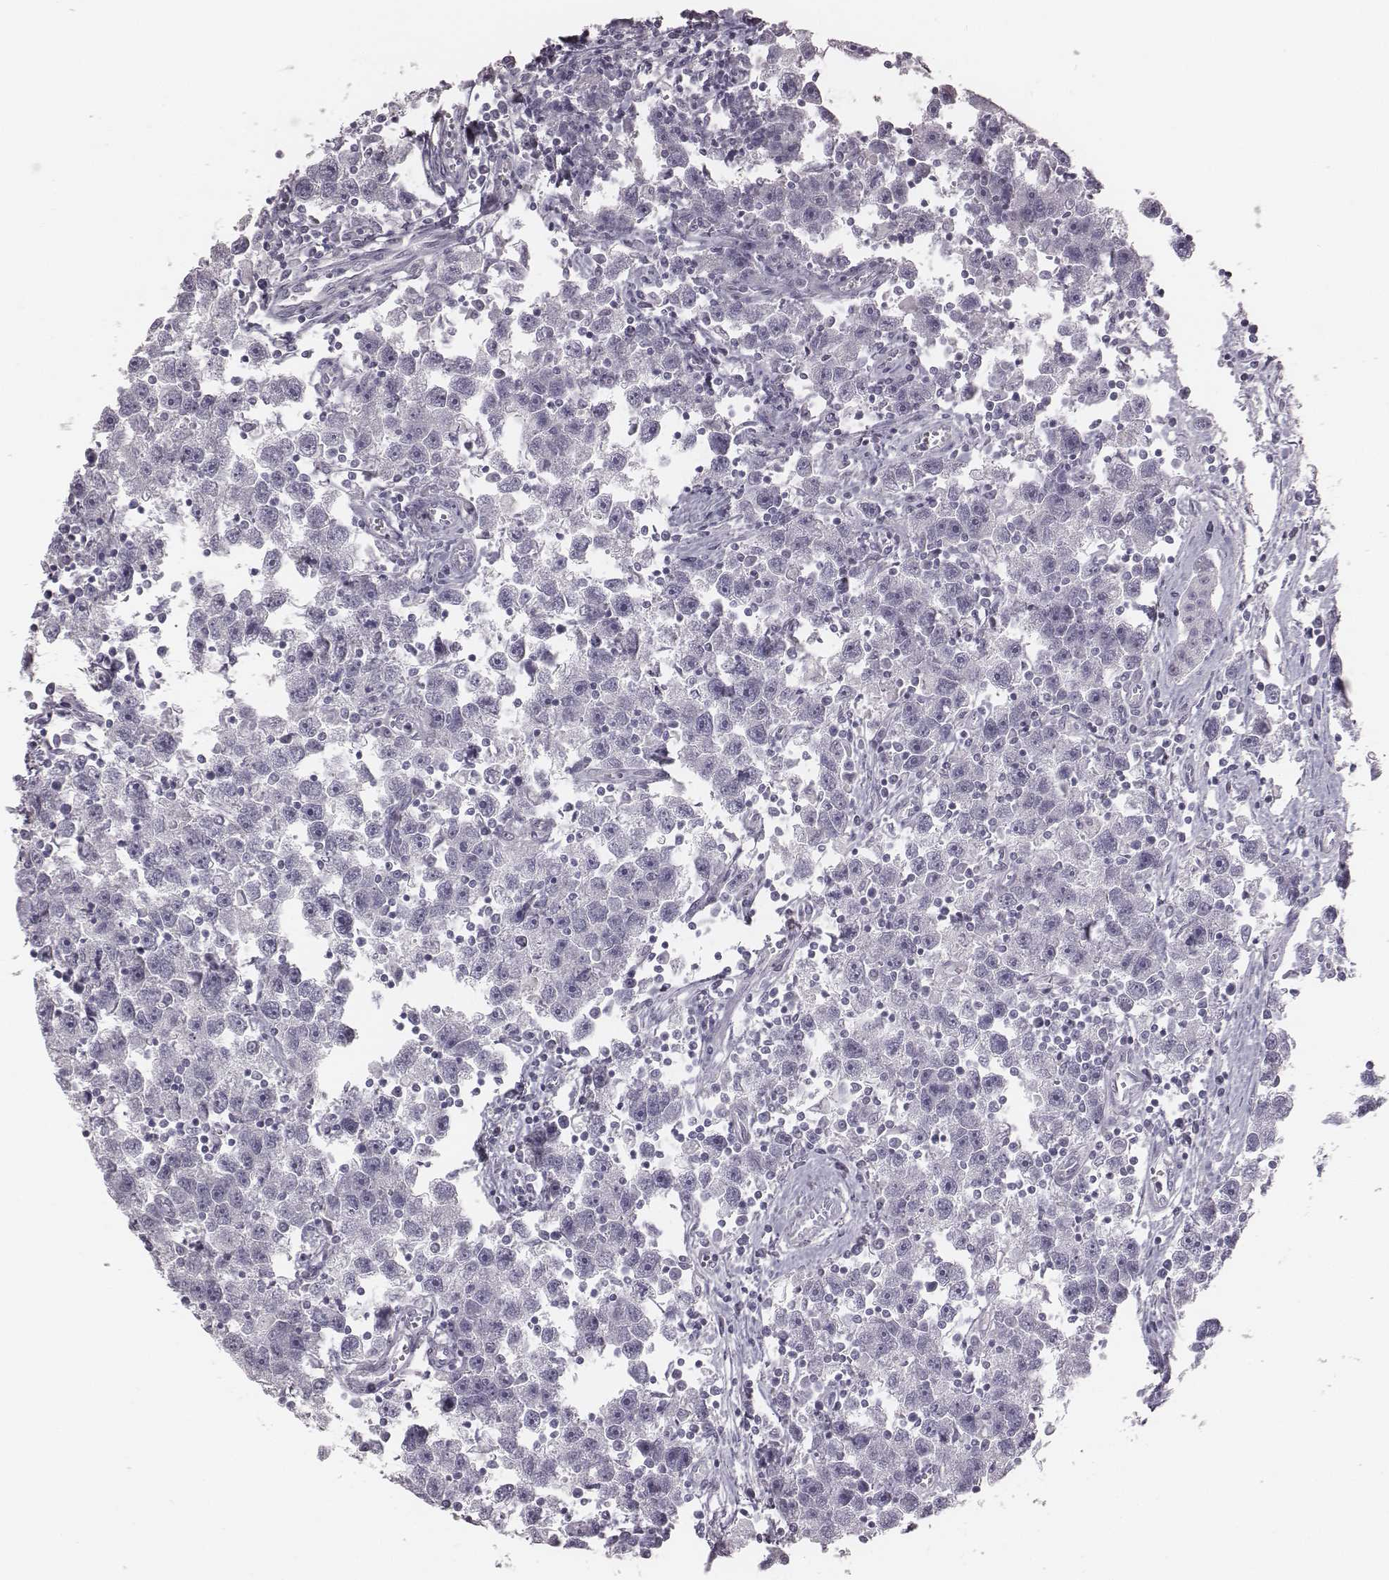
{"staining": {"intensity": "negative", "quantity": "none", "location": "none"}, "tissue": "testis cancer", "cell_type": "Tumor cells", "image_type": "cancer", "snomed": [{"axis": "morphology", "description": "Seminoma, NOS"}, {"axis": "topography", "description": "Testis"}], "caption": "A micrograph of human seminoma (testis) is negative for staining in tumor cells.", "gene": "C6orf58", "patient": {"sex": "male", "age": 30}}